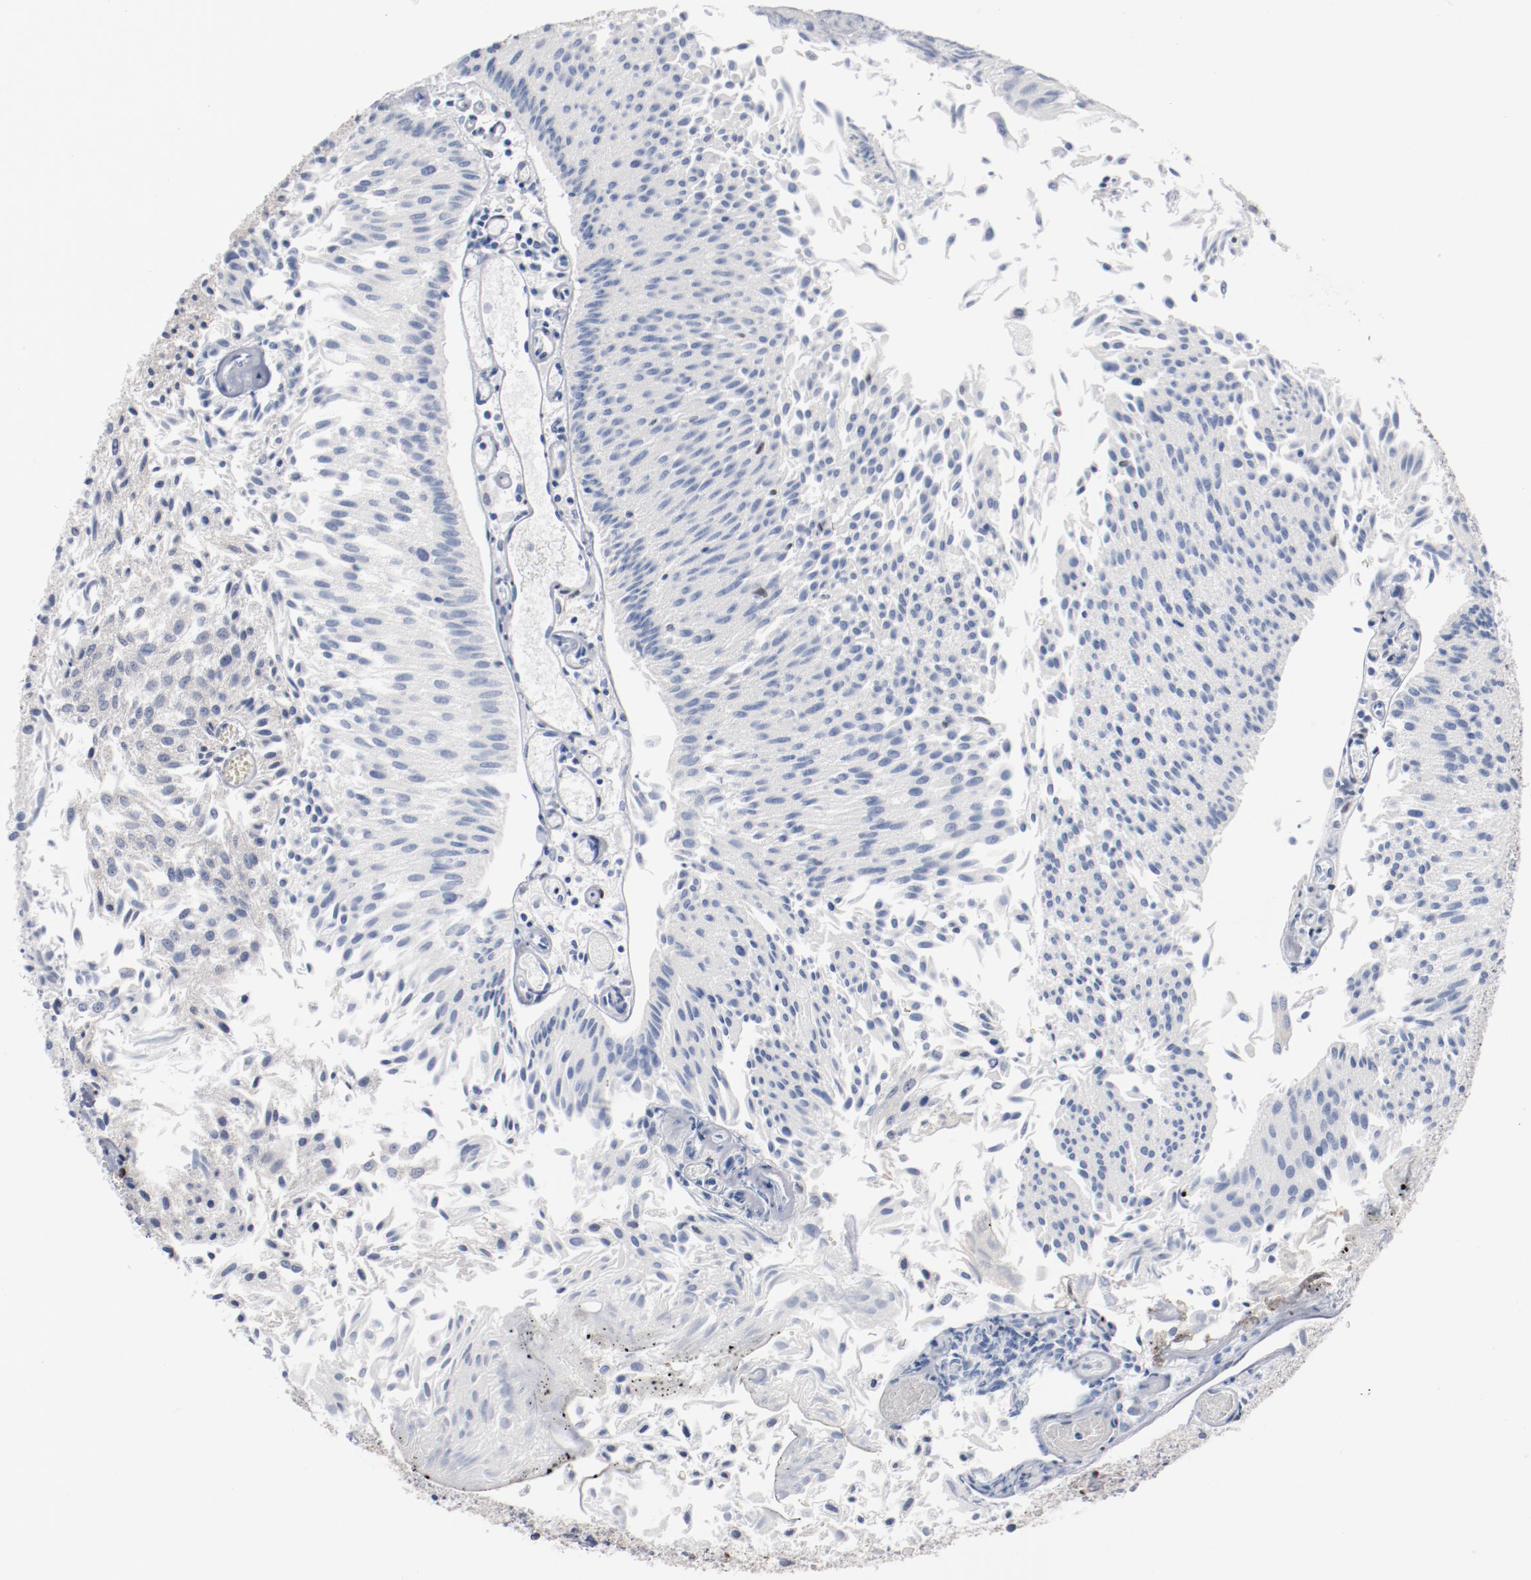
{"staining": {"intensity": "negative", "quantity": "none", "location": "none"}, "tissue": "urothelial cancer", "cell_type": "Tumor cells", "image_type": "cancer", "snomed": [{"axis": "morphology", "description": "Urothelial carcinoma, Low grade"}, {"axis": "topography", "description": "Urinary bladder"}], "caption": "The image demonstrates no staining of tumor cells in urothelial cancer.", "gene": "ZEB2", "patient": {"sex": "male", "age": 86}}